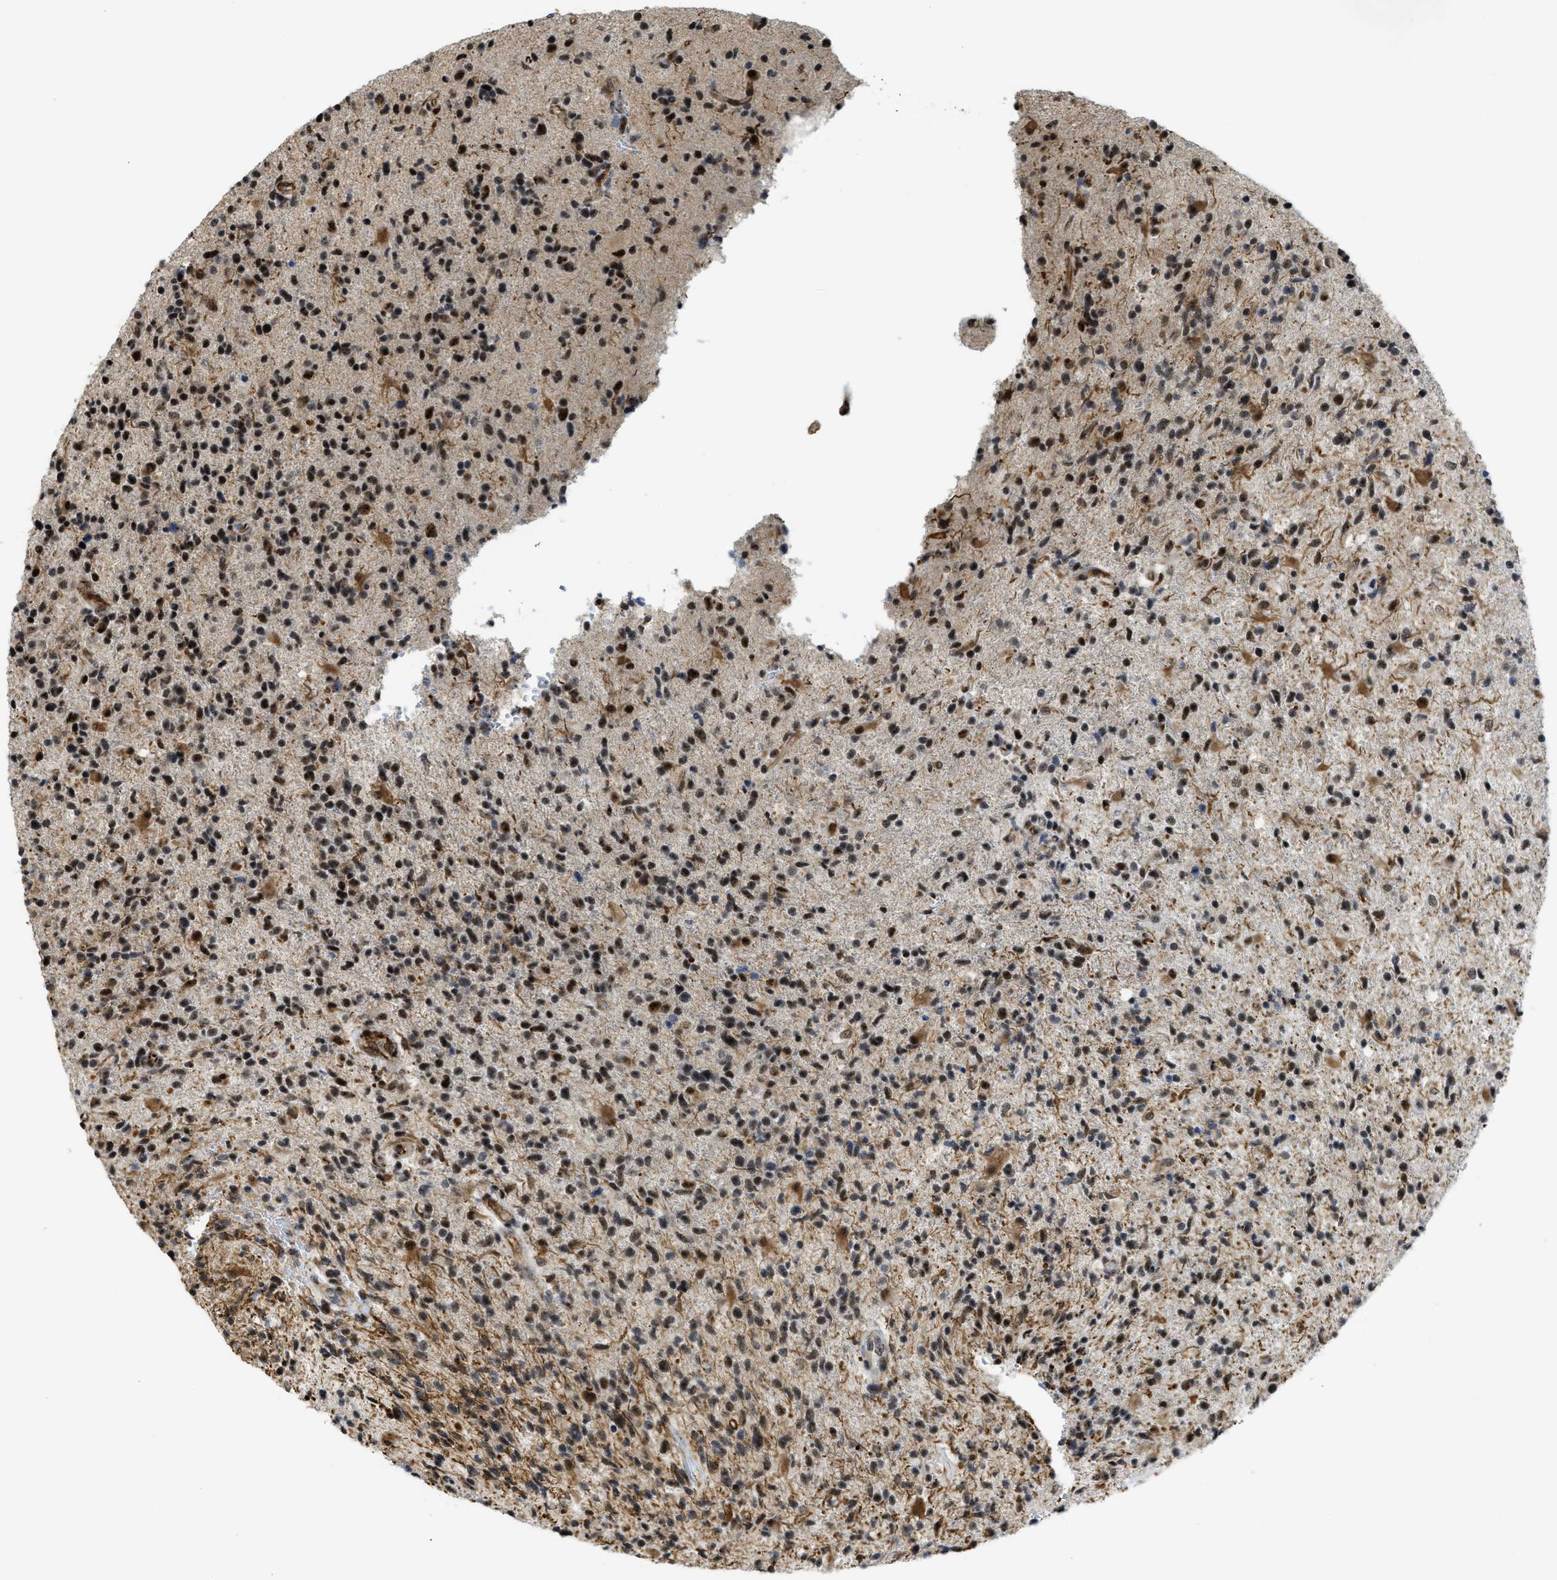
{"staining": {"intensity": "strong", "quantity": ">75%", "location": "nuclear"}, "tissue": "glioma", "cell_type": "Tumor cells", "image_type": "cancer", "snomed": [{"axis": "morphology", "description": "Glioma, malignant, High grade"}, {"axis": "topography", "description": "Brain"}], "caption": "High-power microscopy captured an IHC histopathology image of glioma, revealing strong nuclear expression in about >75% of tumor cells.", "gene": "LRRC8B", "patient": {"sex": "male", "age": 72}}